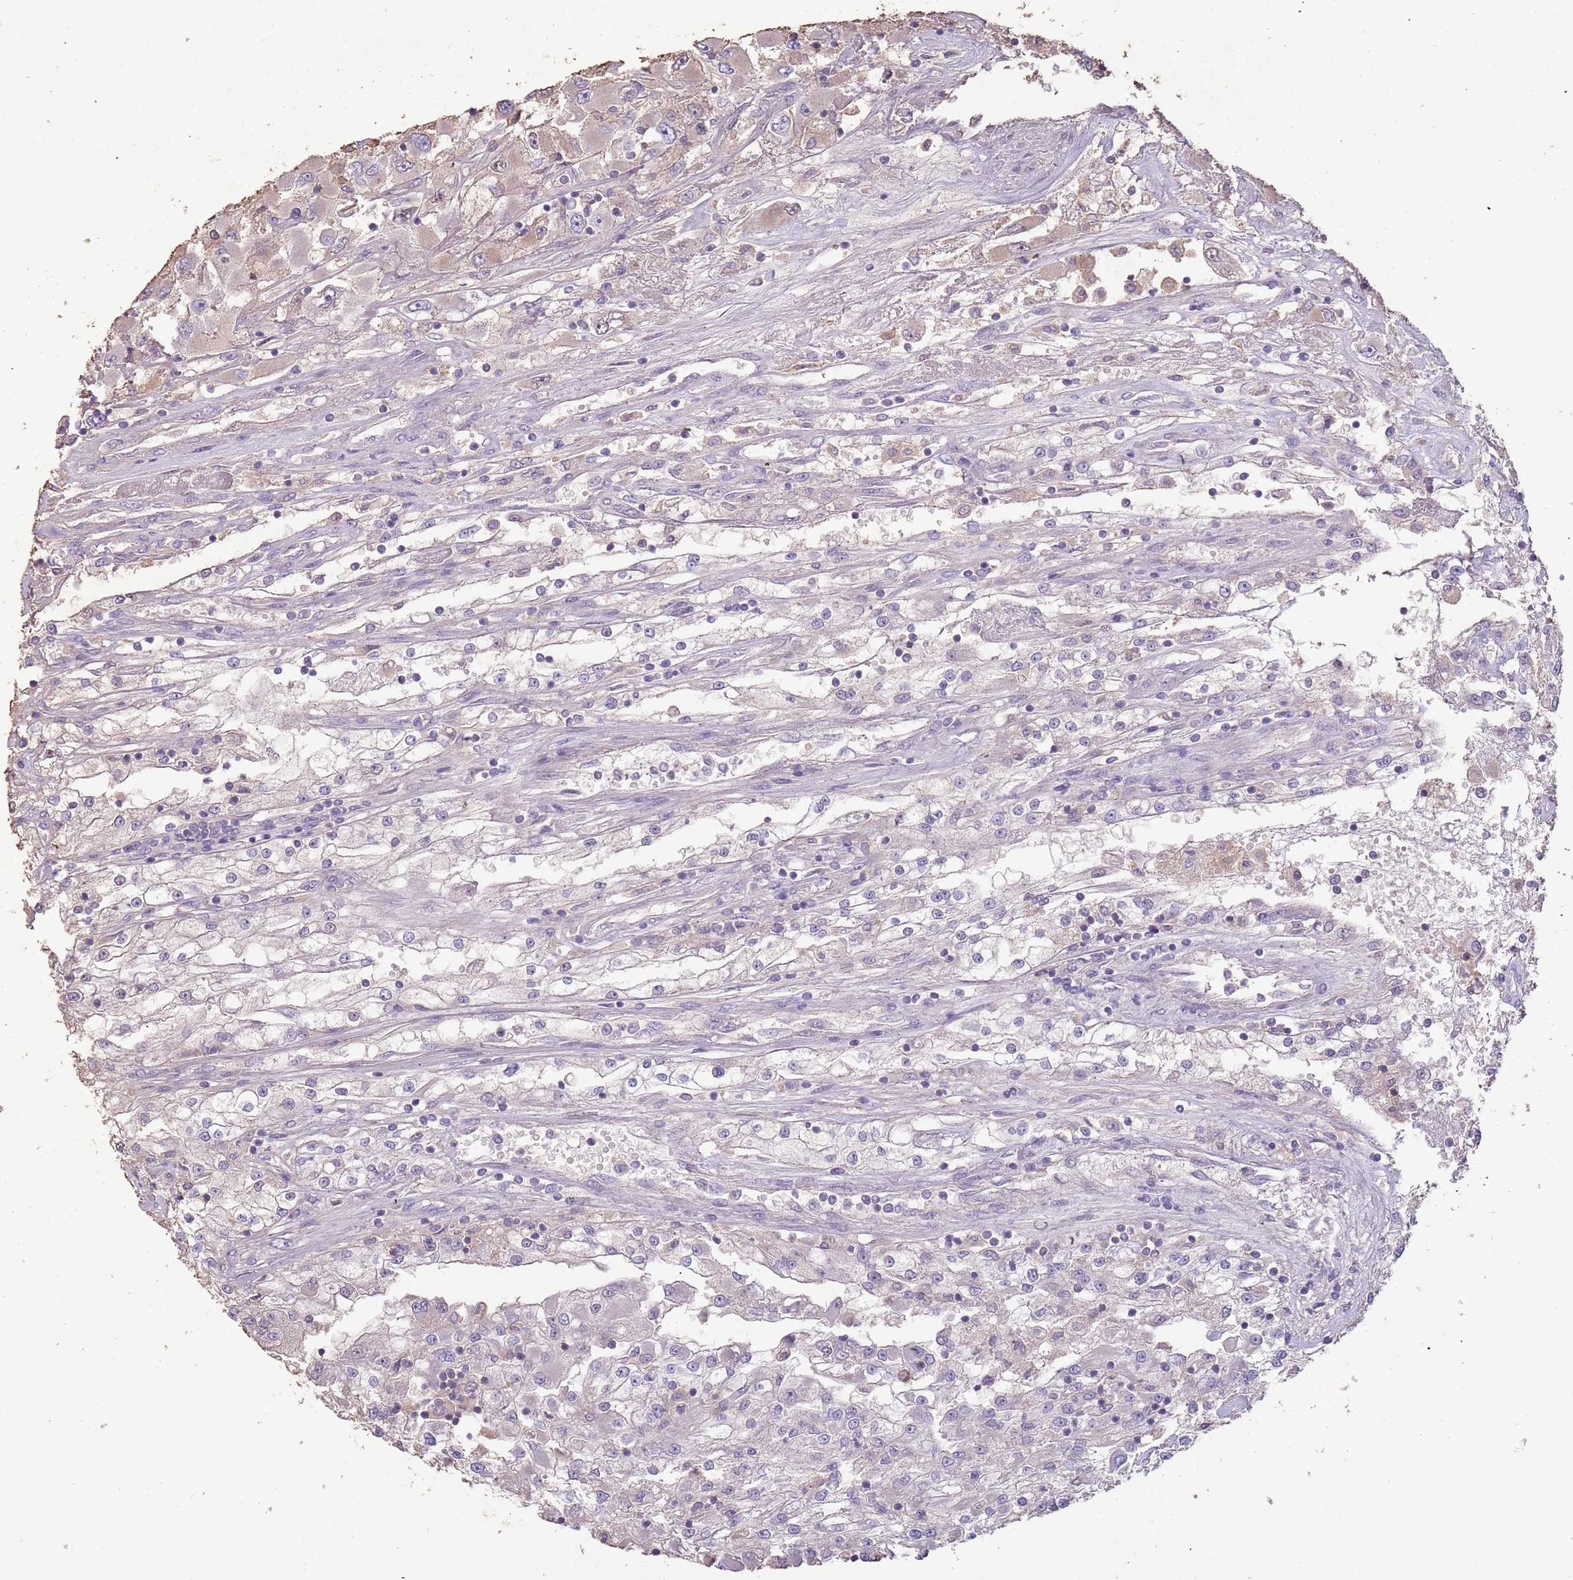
{"staining": {"intensity": "weak", "quantity": "<25%", "location": "cytoplasmic/membranous"}, "tissue": "renal cancer", "cell_type": "Tumor cells", "image_type": "cancer", "snomed": [{"axis": "morphology", "description": "Adenocarcinoma, NOS"}, {"axis": "topography", "description": "Kidney"}], "caption": "An IHC histopathology image of adenocarcinoma (renal) is shown. There is no staining in tumor cells of adenocarcinoma (renal).", "gene": "FECH", "patient": {"sex": "female", "age": 52}}